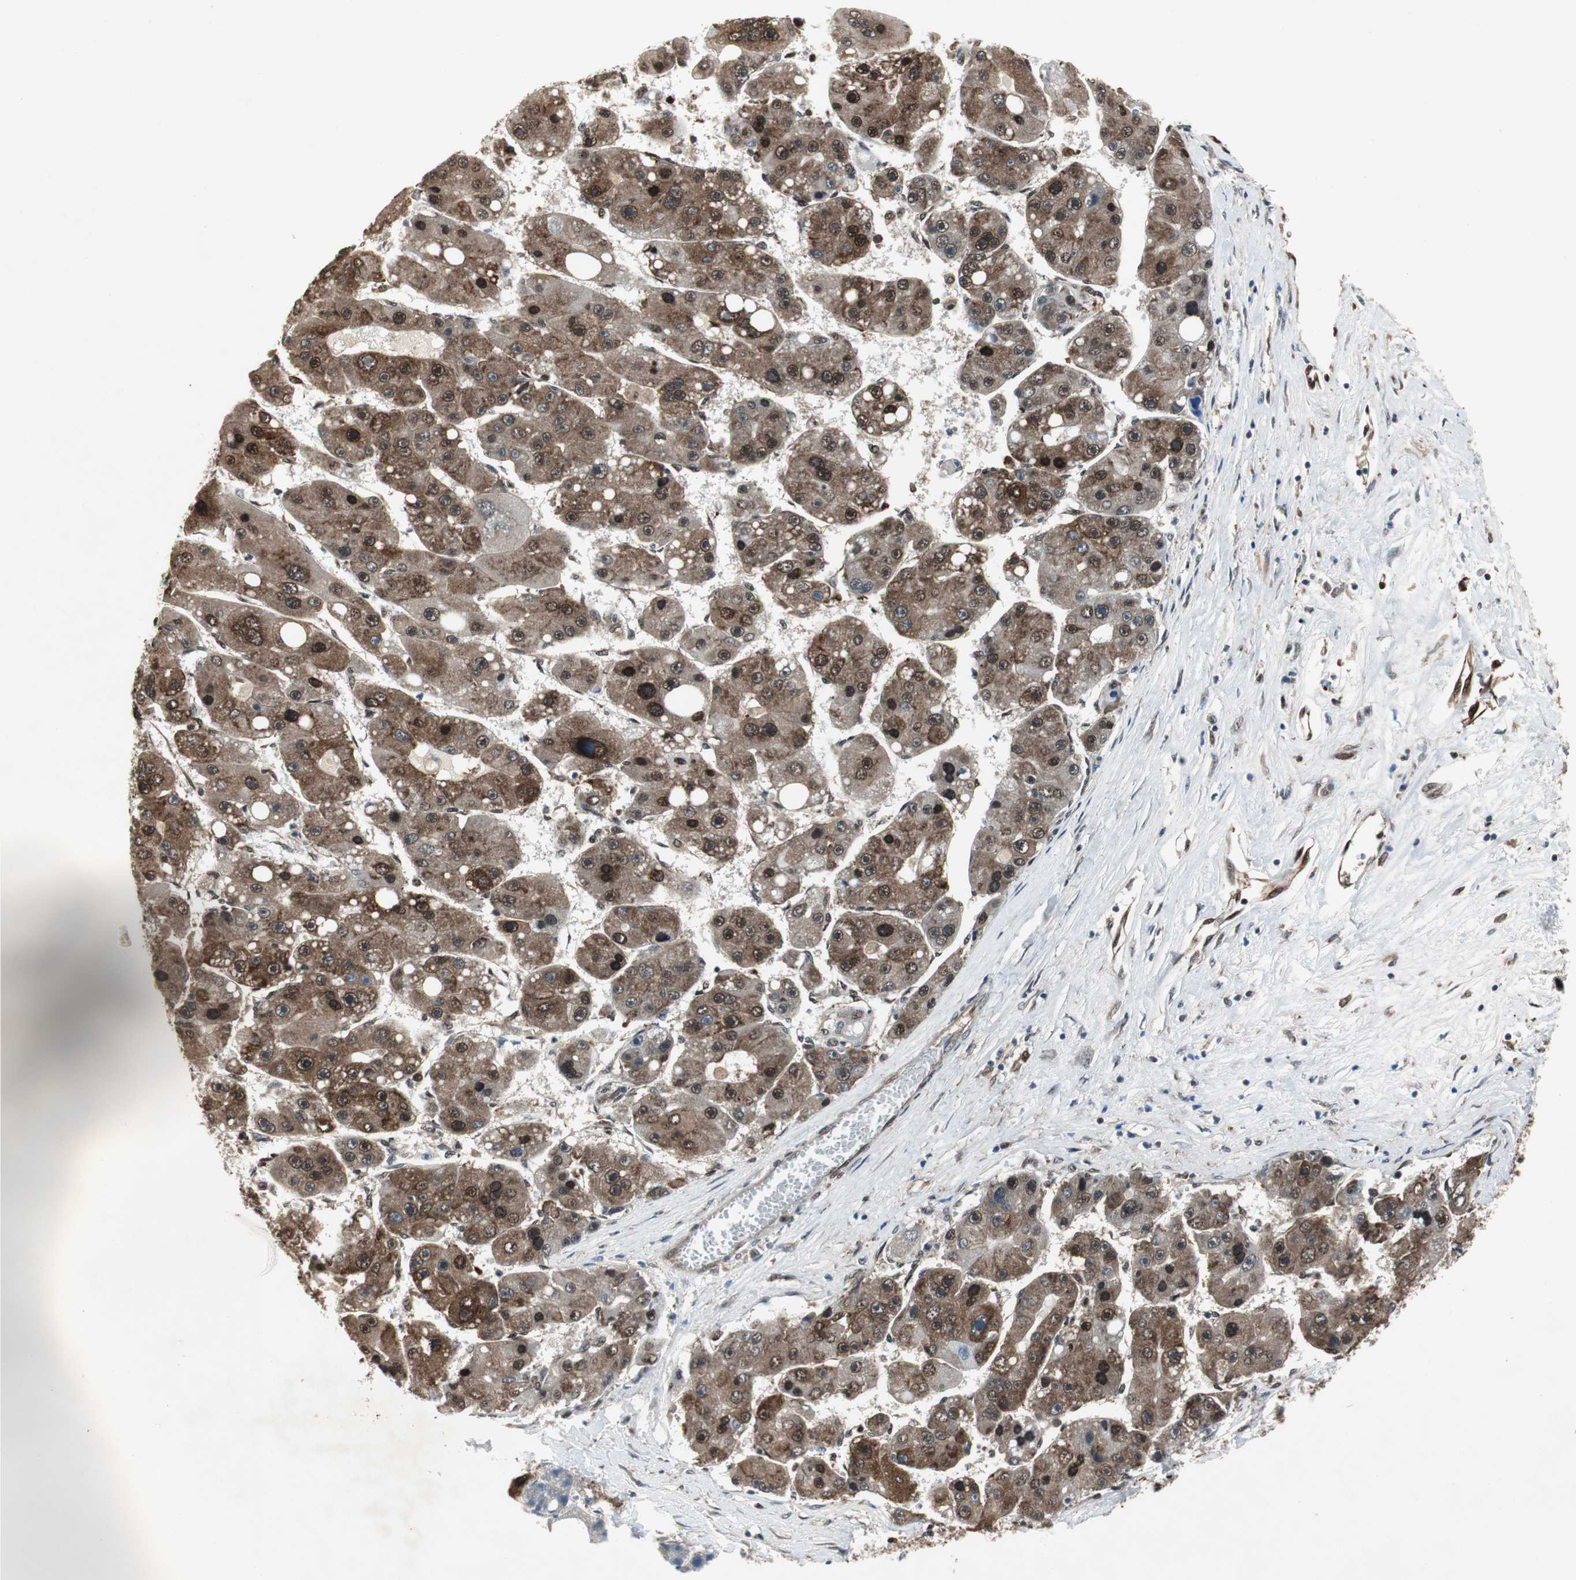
{"staining": {"intensity": "strong", "quantity": ">75%", "location": "cytoplasmic/membranous,nuclear"}, "tissue": "liver cancer", "cell_type": "Tumor cells", "image_type": "cancer", "snomed": [{"axis": "morphology", "description": "Carcinoma, Hepatocellular, NOS"}, {"axis": "topography", "description": "Liver"}], "caption": "Liver cancer (hepatocellular carcinoma) tissue displays strong cytoplasmic/membranous and nuclear positivity in approximately >75% of tumor cells Nuclei are stained in blue.", "gene": "ACLY", "patient": {"sex": "female", "age": 61}}